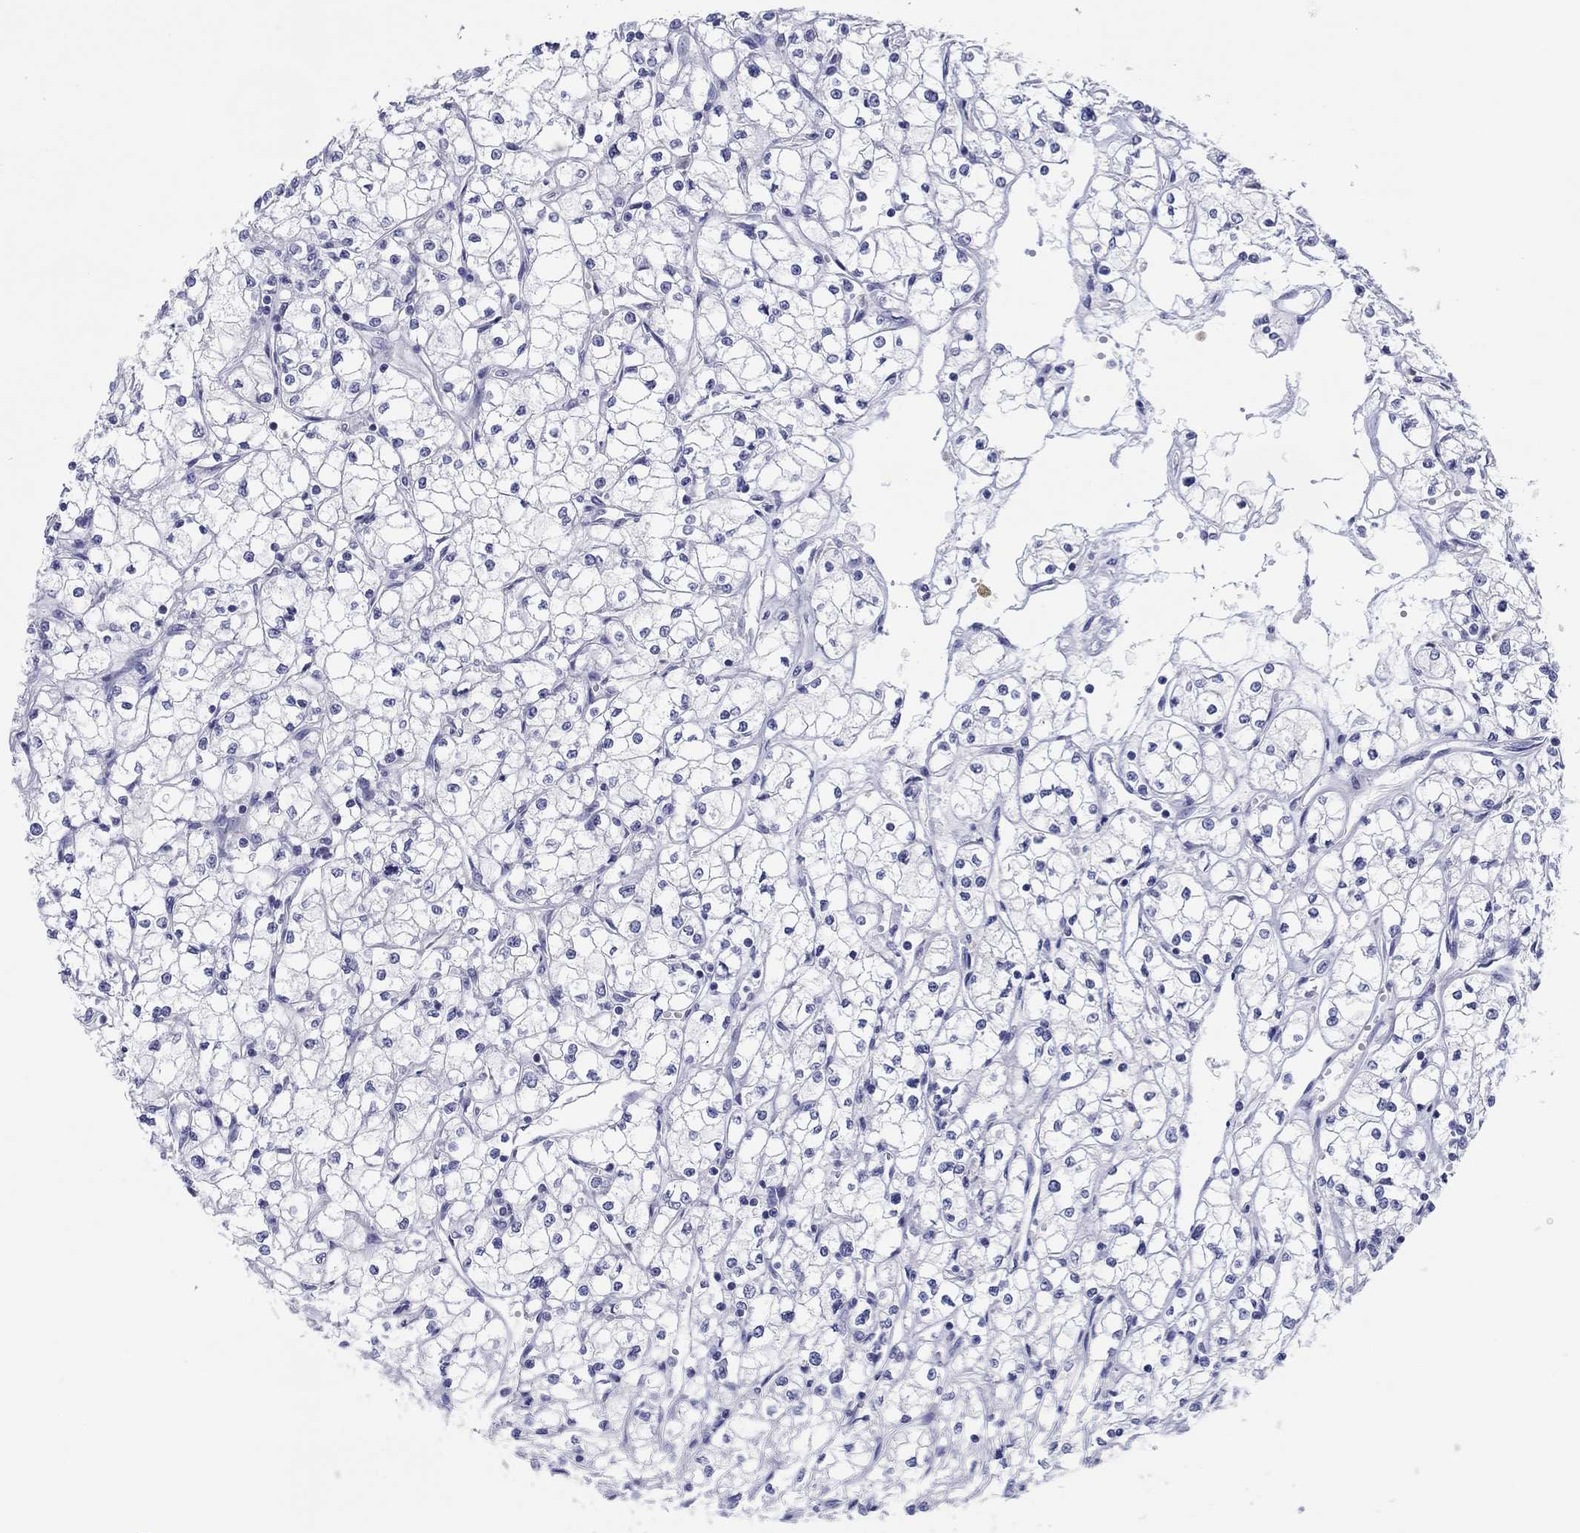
{"staining": {"intensity": "negative", "quantity": "none", "location": "none"}, "tissue": "renal cancer", "cell_type": "Tumor cells", "image_type": "cancer", "snomed": [{"axis": "morphology", "description": "Adenocarcinoma, NOS"}, {"axis": "topography", "description": "Kidney"}], "caption": "This is a micrograph of immunohistochemistry (IHC) staining of renal cancer, which shows no expression in tumor cells.", "gene": "ERICH3", "patient": {"sex": "male", "age": 67}}